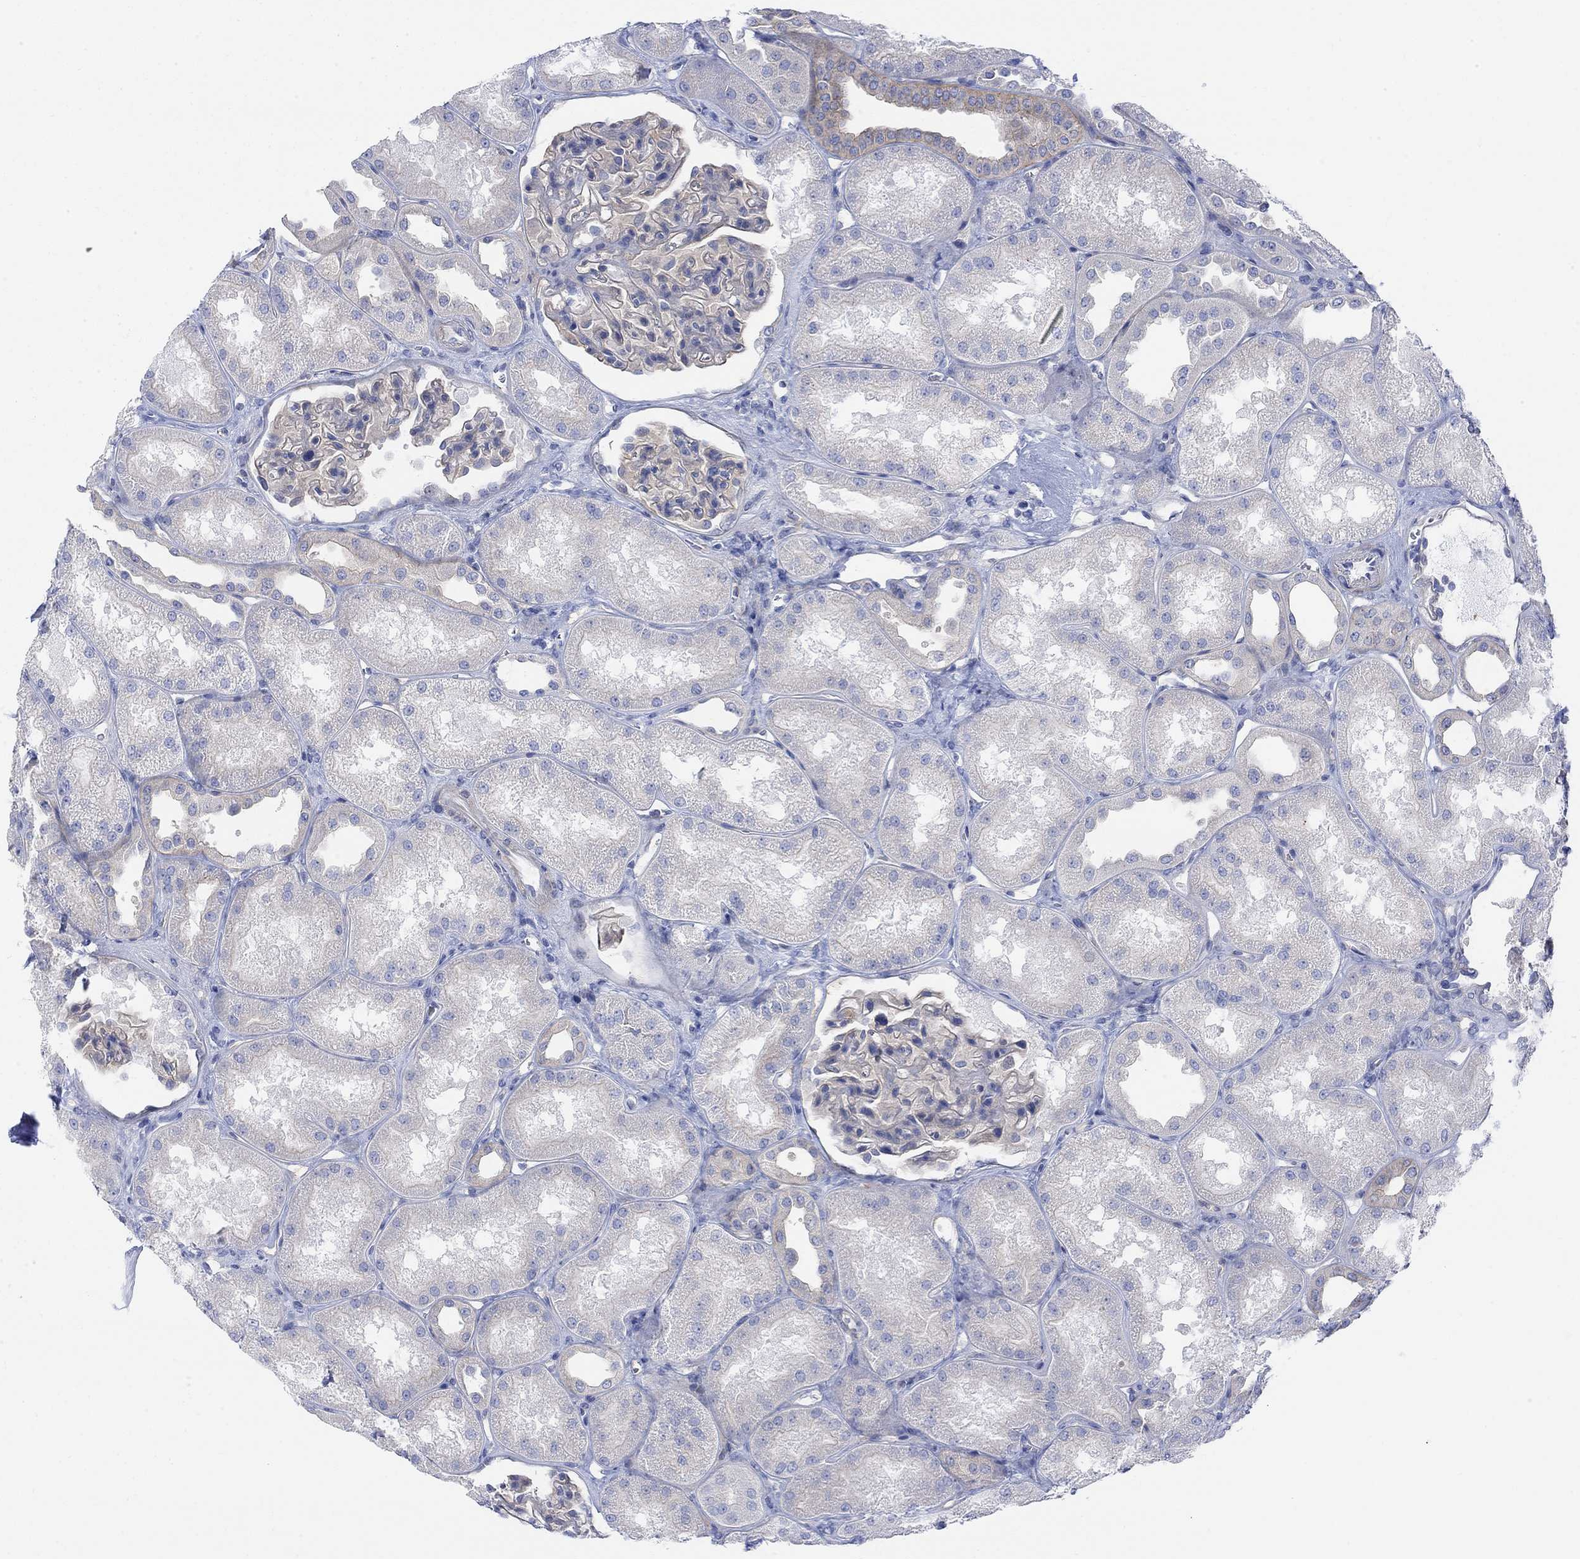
{"staining": {"intensity": "negative", "quantity": "none", "location": "none"}, "tissue": "kidney", "cell_type": "Cells in glomeruli", "image_type": "normal", "snomed": [{"axis": "morphology", "description": "Normal tissue, NOS"}, {"axis": "topography", "description": "Kidney"}], "caption": "High power microscopy histopathology image of an IHC image of unremarkable kidney, revealing no significant positivity in cells in glomeruli.", "gene": "TLDC2", "patient": {"sex": "male", "age": 61}}